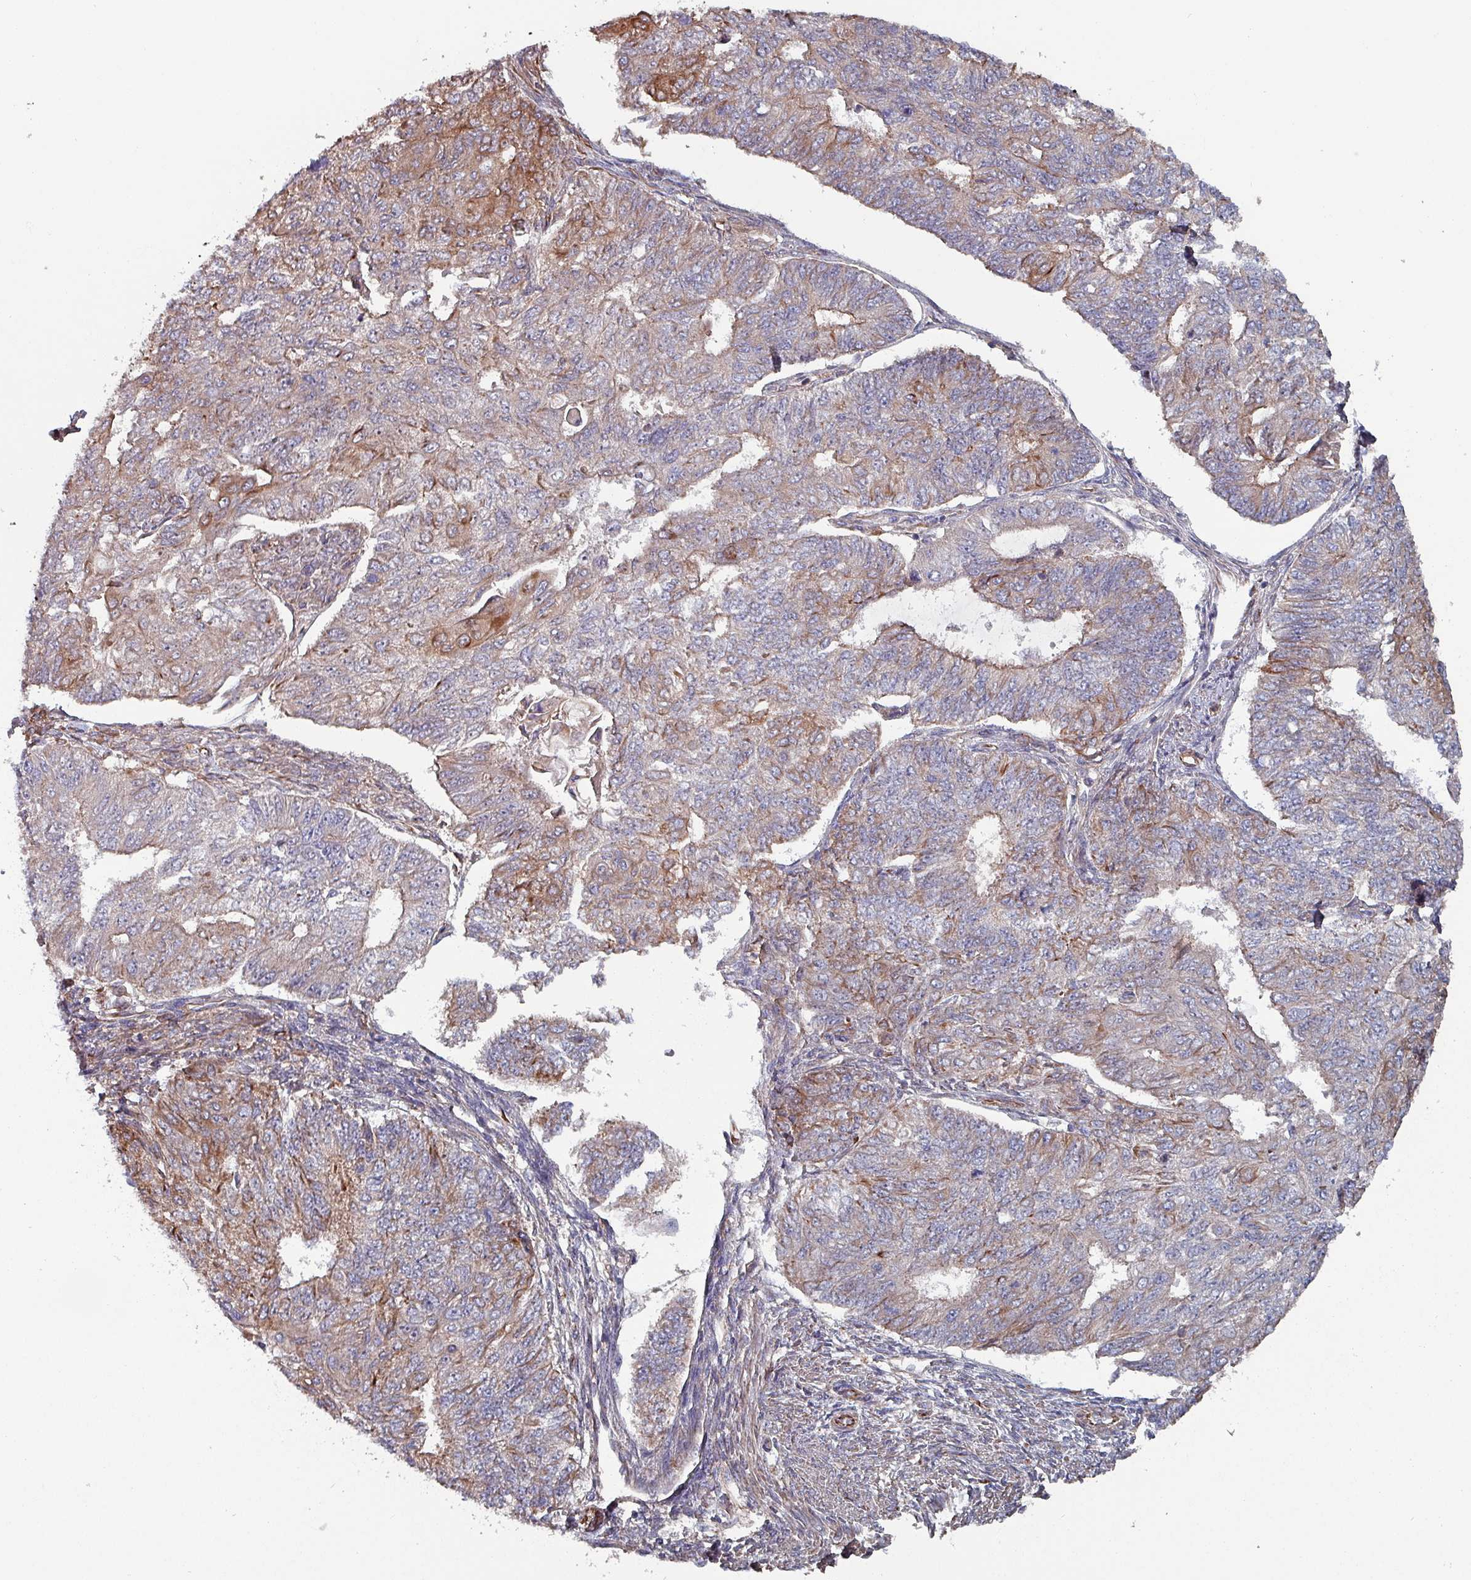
{"staining": {"intensity": "moderate", "quantity": "<25%", "location": "cytoplasmic/membranous"}, "tissue": "endometrial cancer", "cell_type": "Tumor cells", "image_type": "cancer", "snomed": [{"axis": "morphology", "description": "Adenocarcinoma, NOS"}, {"axis": "topography", "description": "Endometrium"}], "caption": "Protein analysis of endometrial cancer (adenocarcinoma) tissue reveals moderate cytoplasmic/membranous expression in approximately <25% of tumor cells. The protein of interest is shown in brown color, while the nuclei are stained blue.", "gene": "ANO10", "patient": {"sex": "female", "age": 32}}